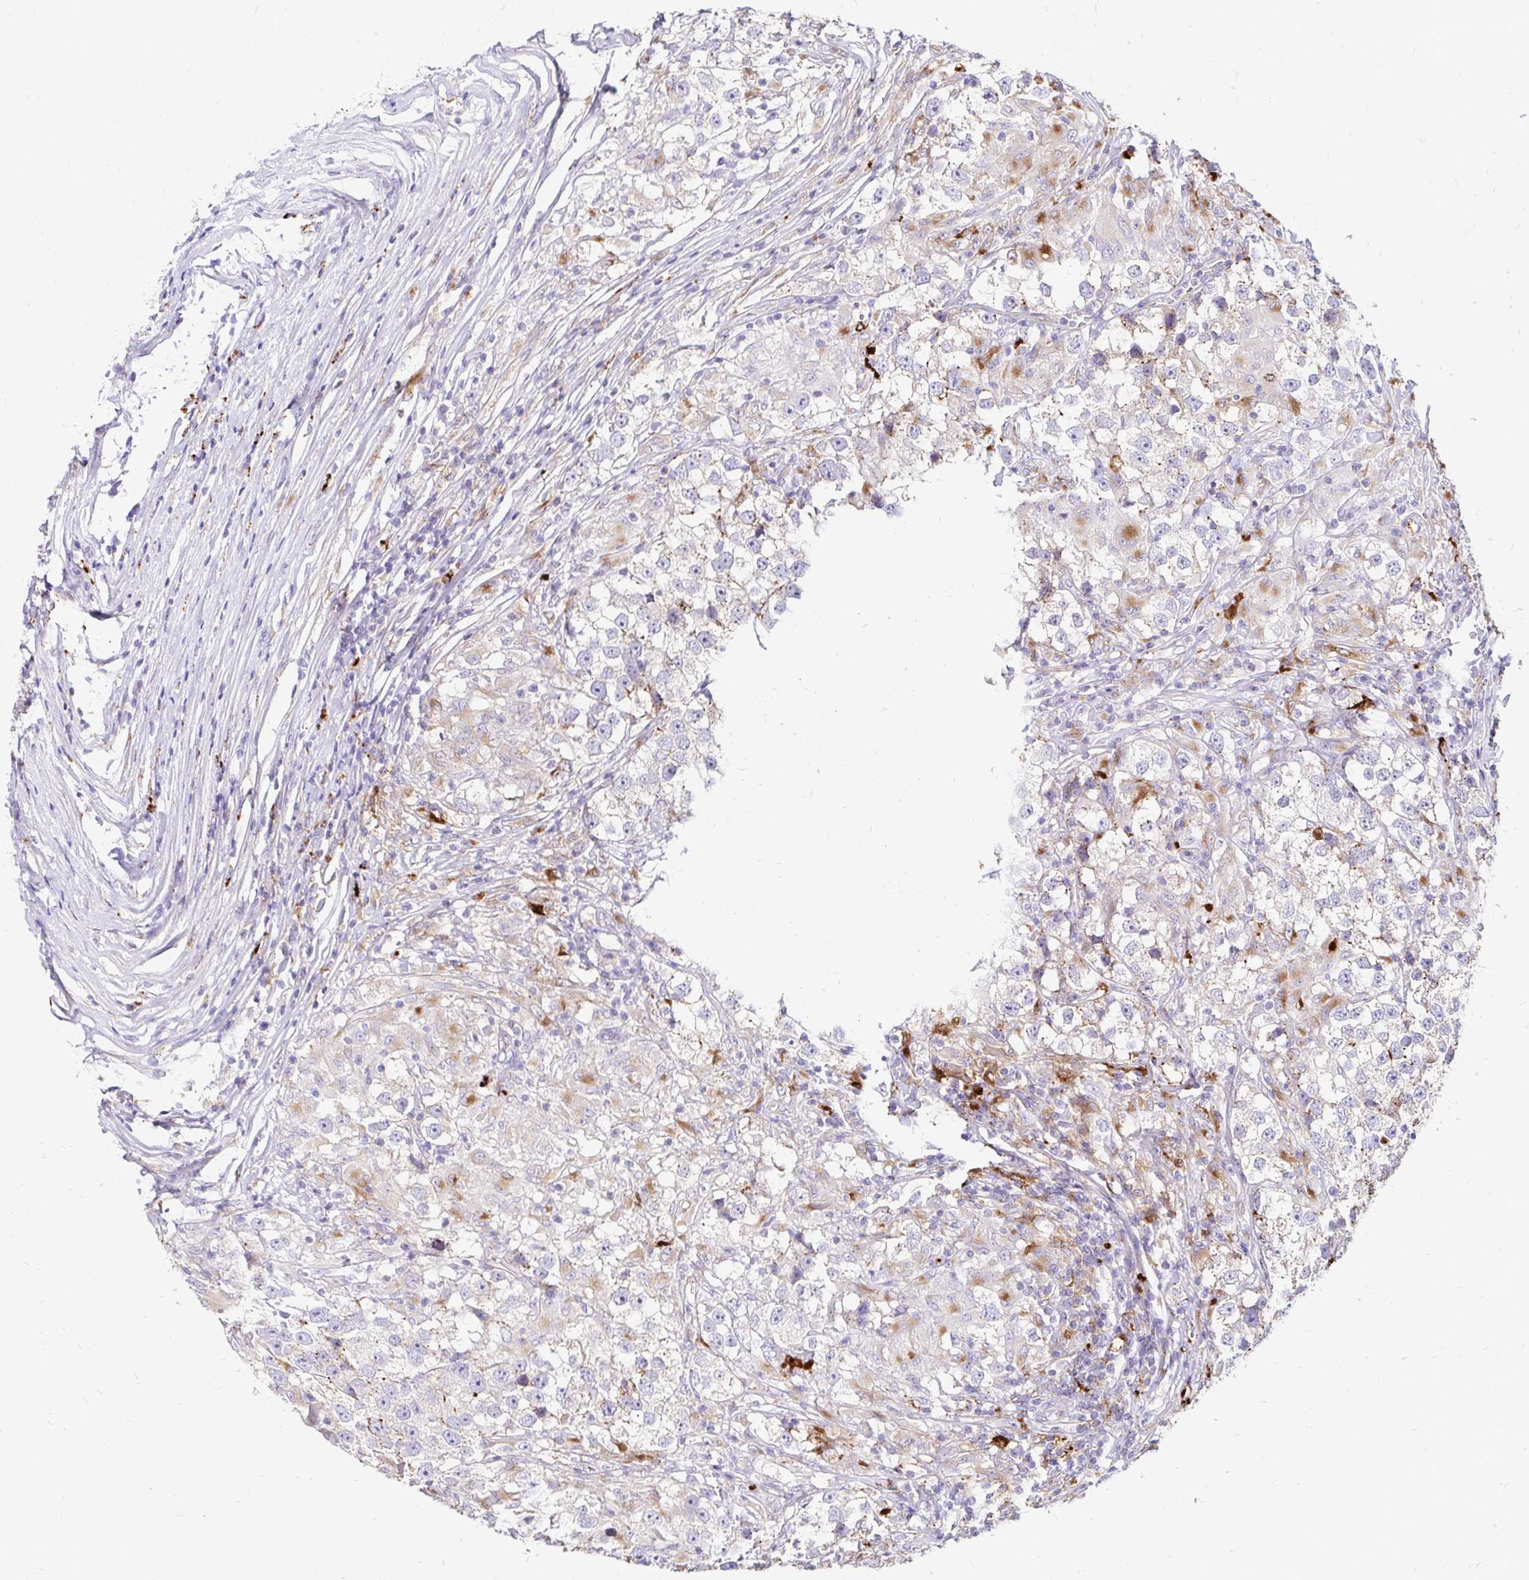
{"staining": {"intensity": "moderate", "quantity": "<25%", "location": "cytoplasmic/membranous"}, "tissue": "testis cancer", "cell_type": "Tumor cells", "image_type": "cancer", "snomed": [{"axis": "morphology", "description": "Seminoma, NOS"}, {"axis": "topography", "description": "Testis"}], "caption": "Tumor cells show low levels of moderate cytoplasmic/membranous staining in approximately <25% of cells in human testis cancer (seminoma).", "gene": "FUCA1", "patient": {"sex": "male", "age": 46}}